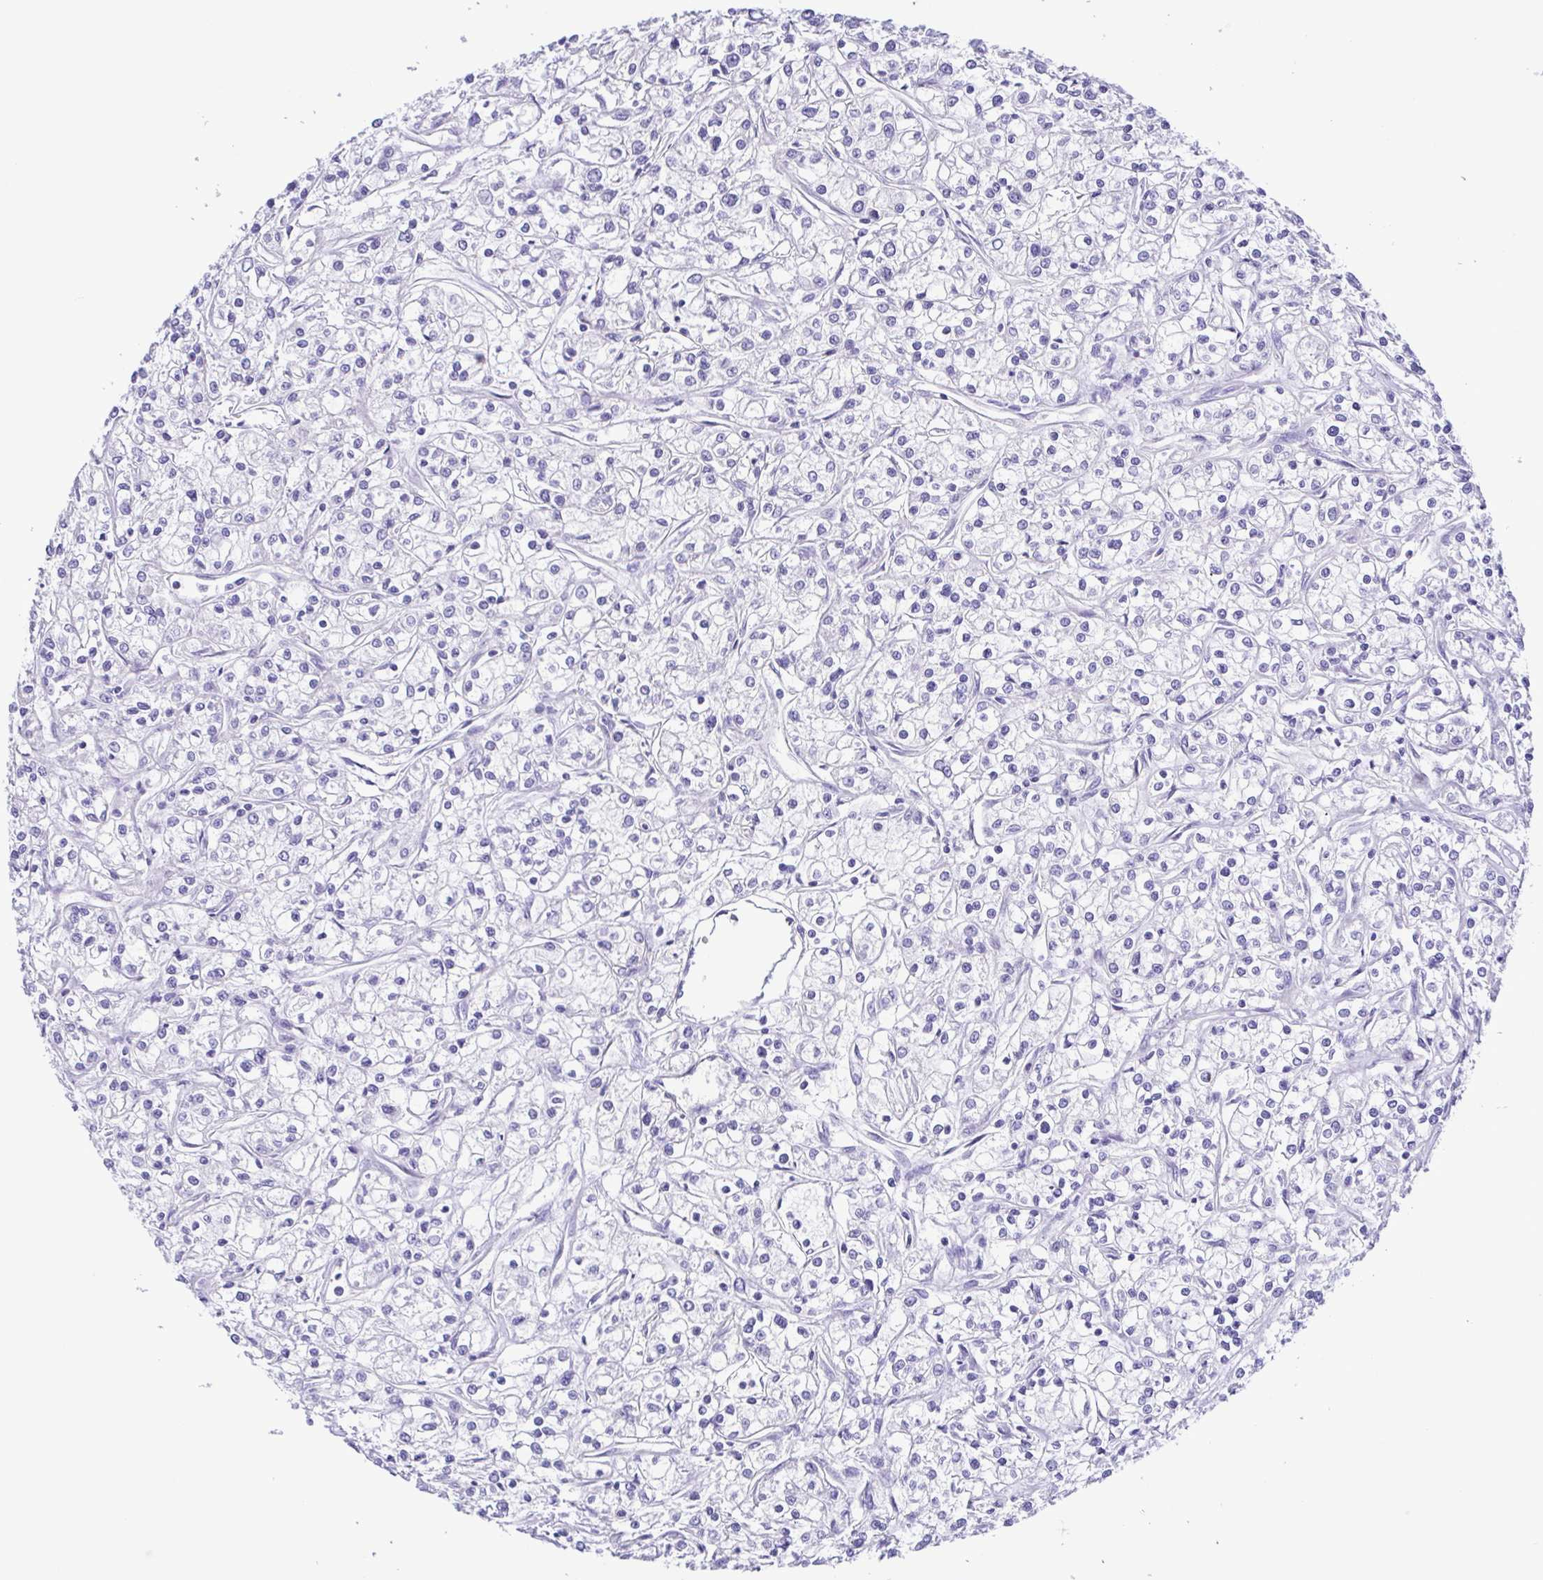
{"staining": {"intensity": "negative", "quantity": "none", "location": "none"}, "tissue": "renal cancer", "cell_type": "Tumor cells", "image_type": "cancer", "snomed": [{"axis": "morphology", "description": "Adenocarcinoma, NOS"}, {"axis": "topography", "description": "Kidney"}], "caption": "Image shows no protein staining in tumor cells of renal cancer tissue.", "gene": "OVGP1", "patient": {"sex": "female", "age": 59}}